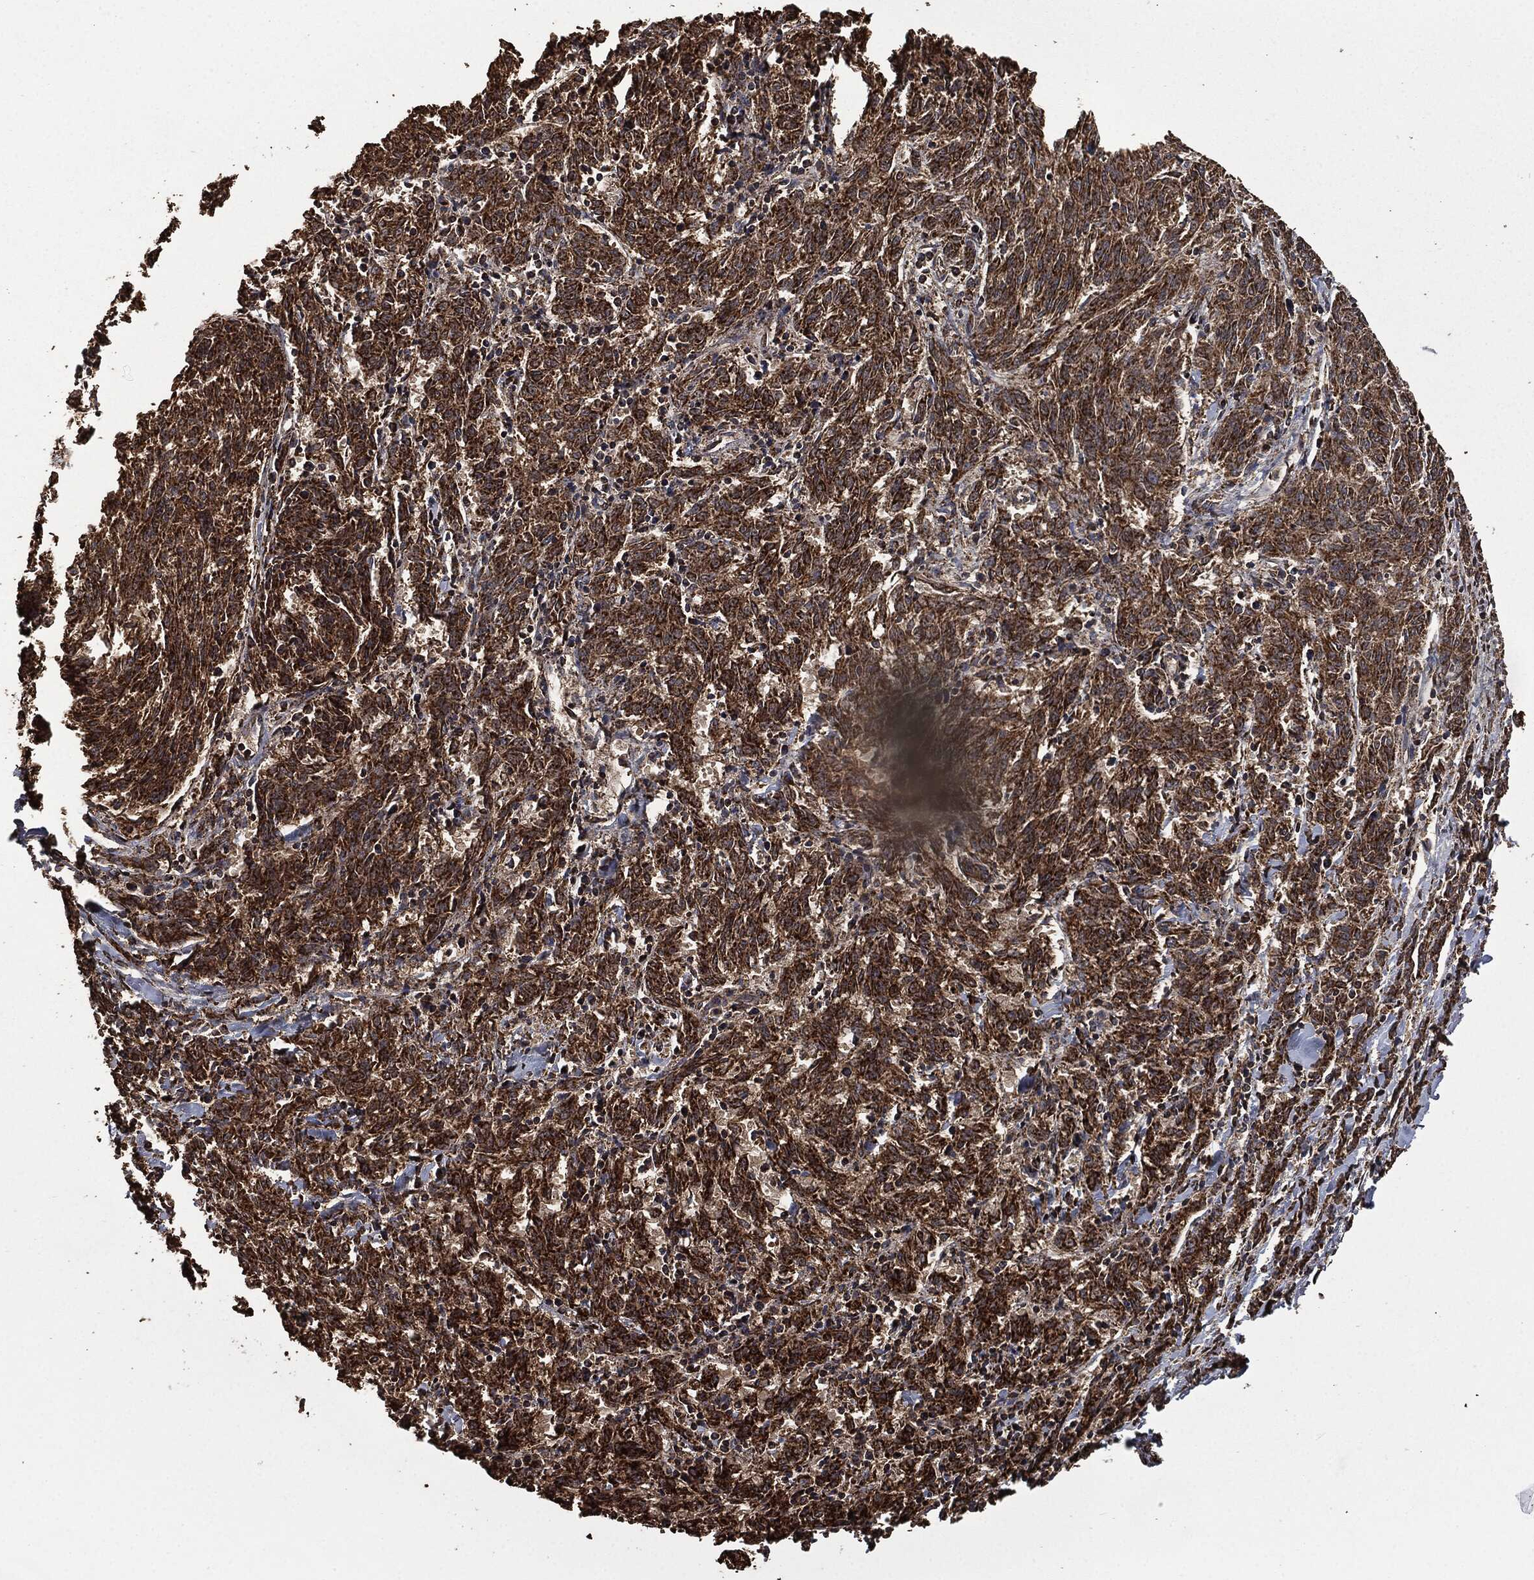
{"staining": {"intensity": "strong", "quantity": ">75%", "location": "cytoplasmic/membranous"}, "tissue": "melanoma", "cell_type": "Tumor cells", "image_type": "cancer", "snomed": [{"axis": "morphology", "description": "Malignant melanoma, NOS"}, {"axis": "topography", "description": "Skin"}], "caption": "DAB immunohistochemical staining of melanoma demonstrates strong cytoplasmic/membranous protein expression in approximately >75% of tumor cells.", "gene": "LIG3", "patient": {"sex": "female", "age": 72}}